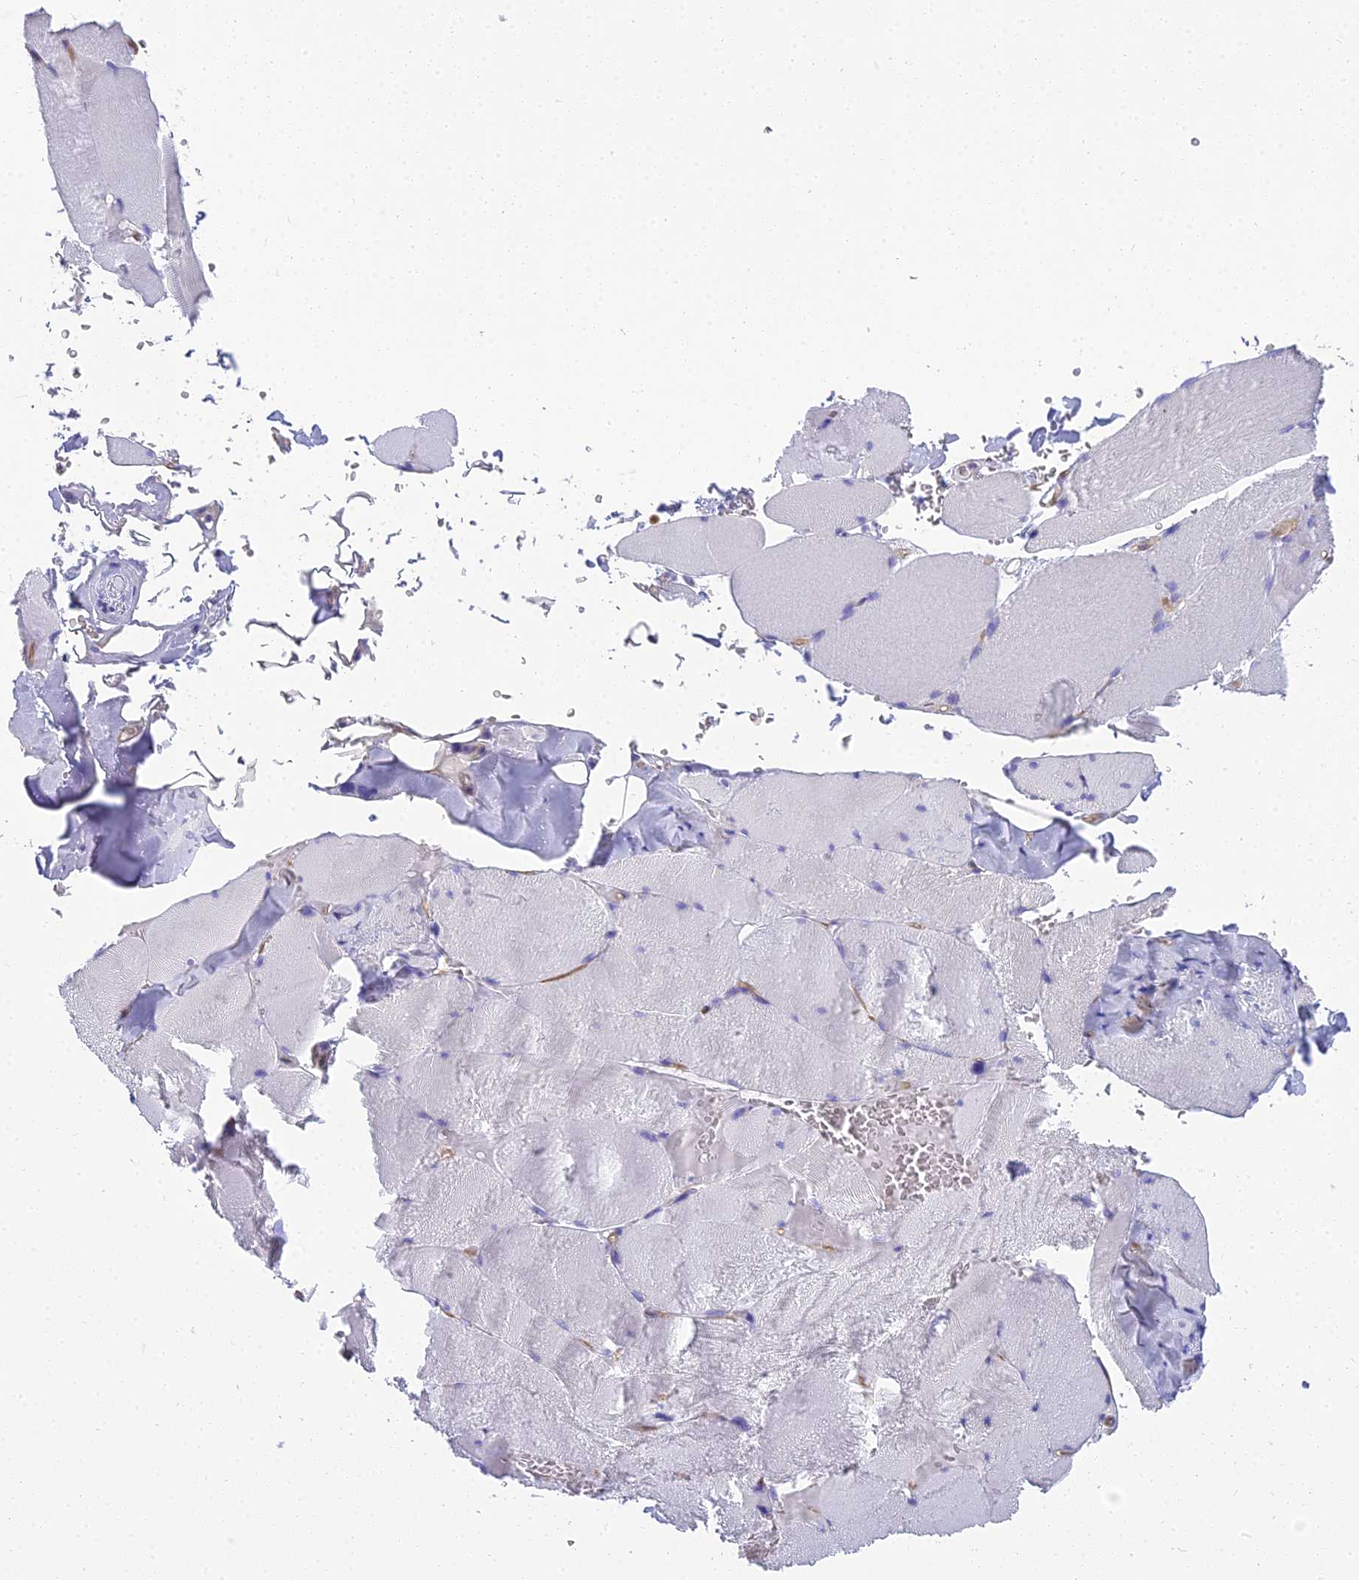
{"staining": {"intensity": "negative", "quantity": "none", "location": "none"}, "tissue": "skeletal muscle", "cell_type": "Myocytes", "image_type": "normal", "snomed": [{"axis": "morphology", "description": "Normal tissue, NOS"}, {"axis": "topography", "description": "Skeletal muscle"}, {"axis": "topography", "description": "Head-Neck"}], "caption": "Immunohistochemistry image of normal skeletal muscle: skeletal muscle stained with DAB (3,3'-diaminobenzidine) demonstrates no significant protein positivity in myocytes.", "gene": "NINJ1", "patient": {"sex": "male", "age": 66}}